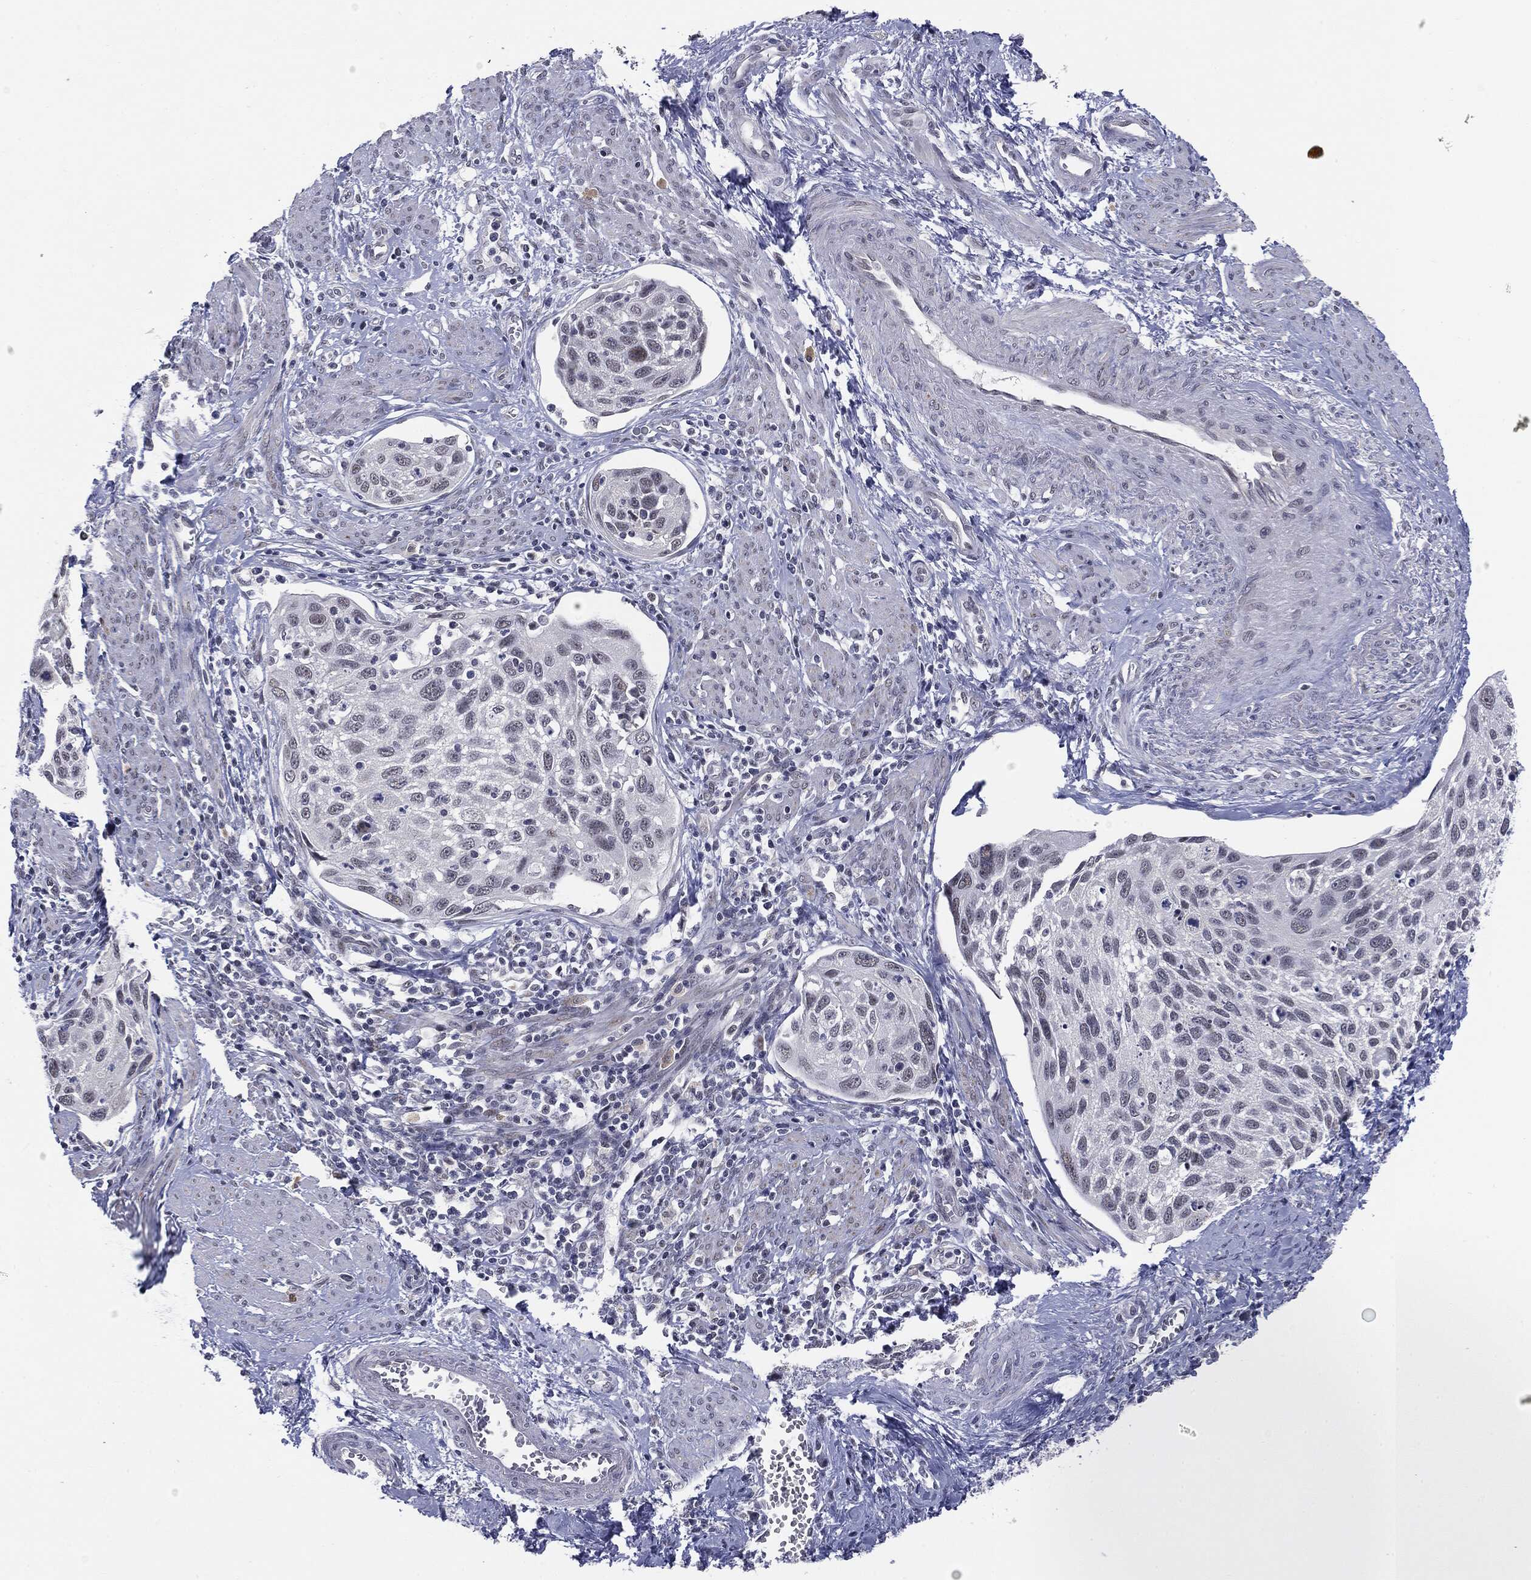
{"staining": {"intensity": "negative", "quantity": "none", "location": "none"}, "tissue": "cervical cancer", "cell_type": "Tumor cells", "image_type": "cancer", "snomed": [{"axis": "morphology", "description": "Squamous cell carcinoma, NOS"}, {"axis": "topography", "description": "Cervix"}], "caption": "Tumor cells are negative for protein expression in human cervical squamous cell carcinoma.", "gene": "SLC5A5", "patient": {"sex": "female", "age": 70}}